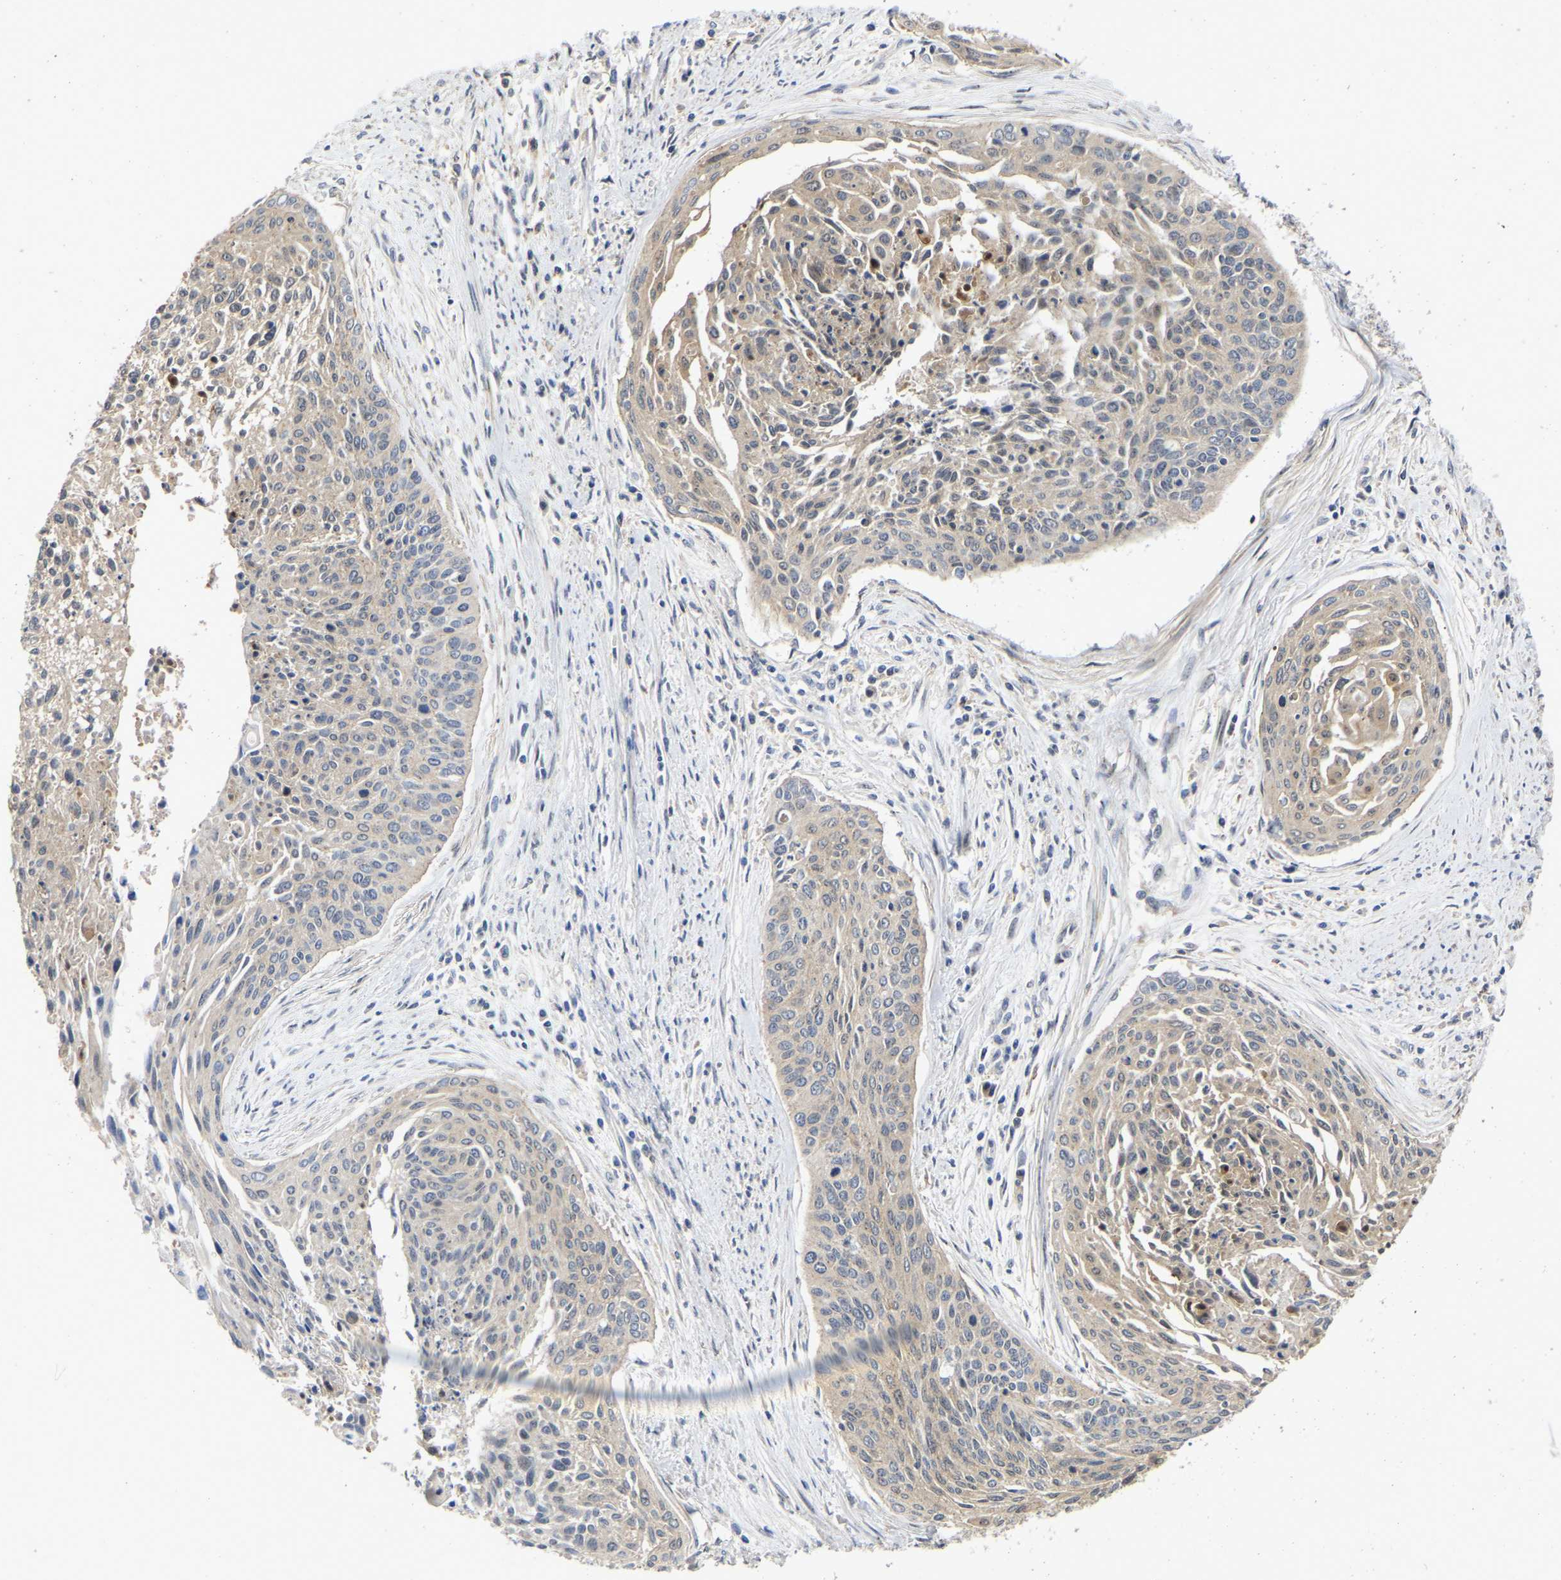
{"staining": {"intensity": "negative", "quantity": "none", "location": "none"}, "tissue": "cervical cancer", "cell_type": "Tumor cells", "image_type": "cancer", "snomed": [{"axis": "morphology", "description": "Squamous cell carcinoma, NOS"}, {"axis": "topography", "description": "Cervix"}], "caption": "The immunohistochemistry micrograph has no significant staining in tumor cells of squamous cell carcinoma (cervical) tissue.", "gene": "PRDM14", "patient": {"sex": "female", "age": 55}}